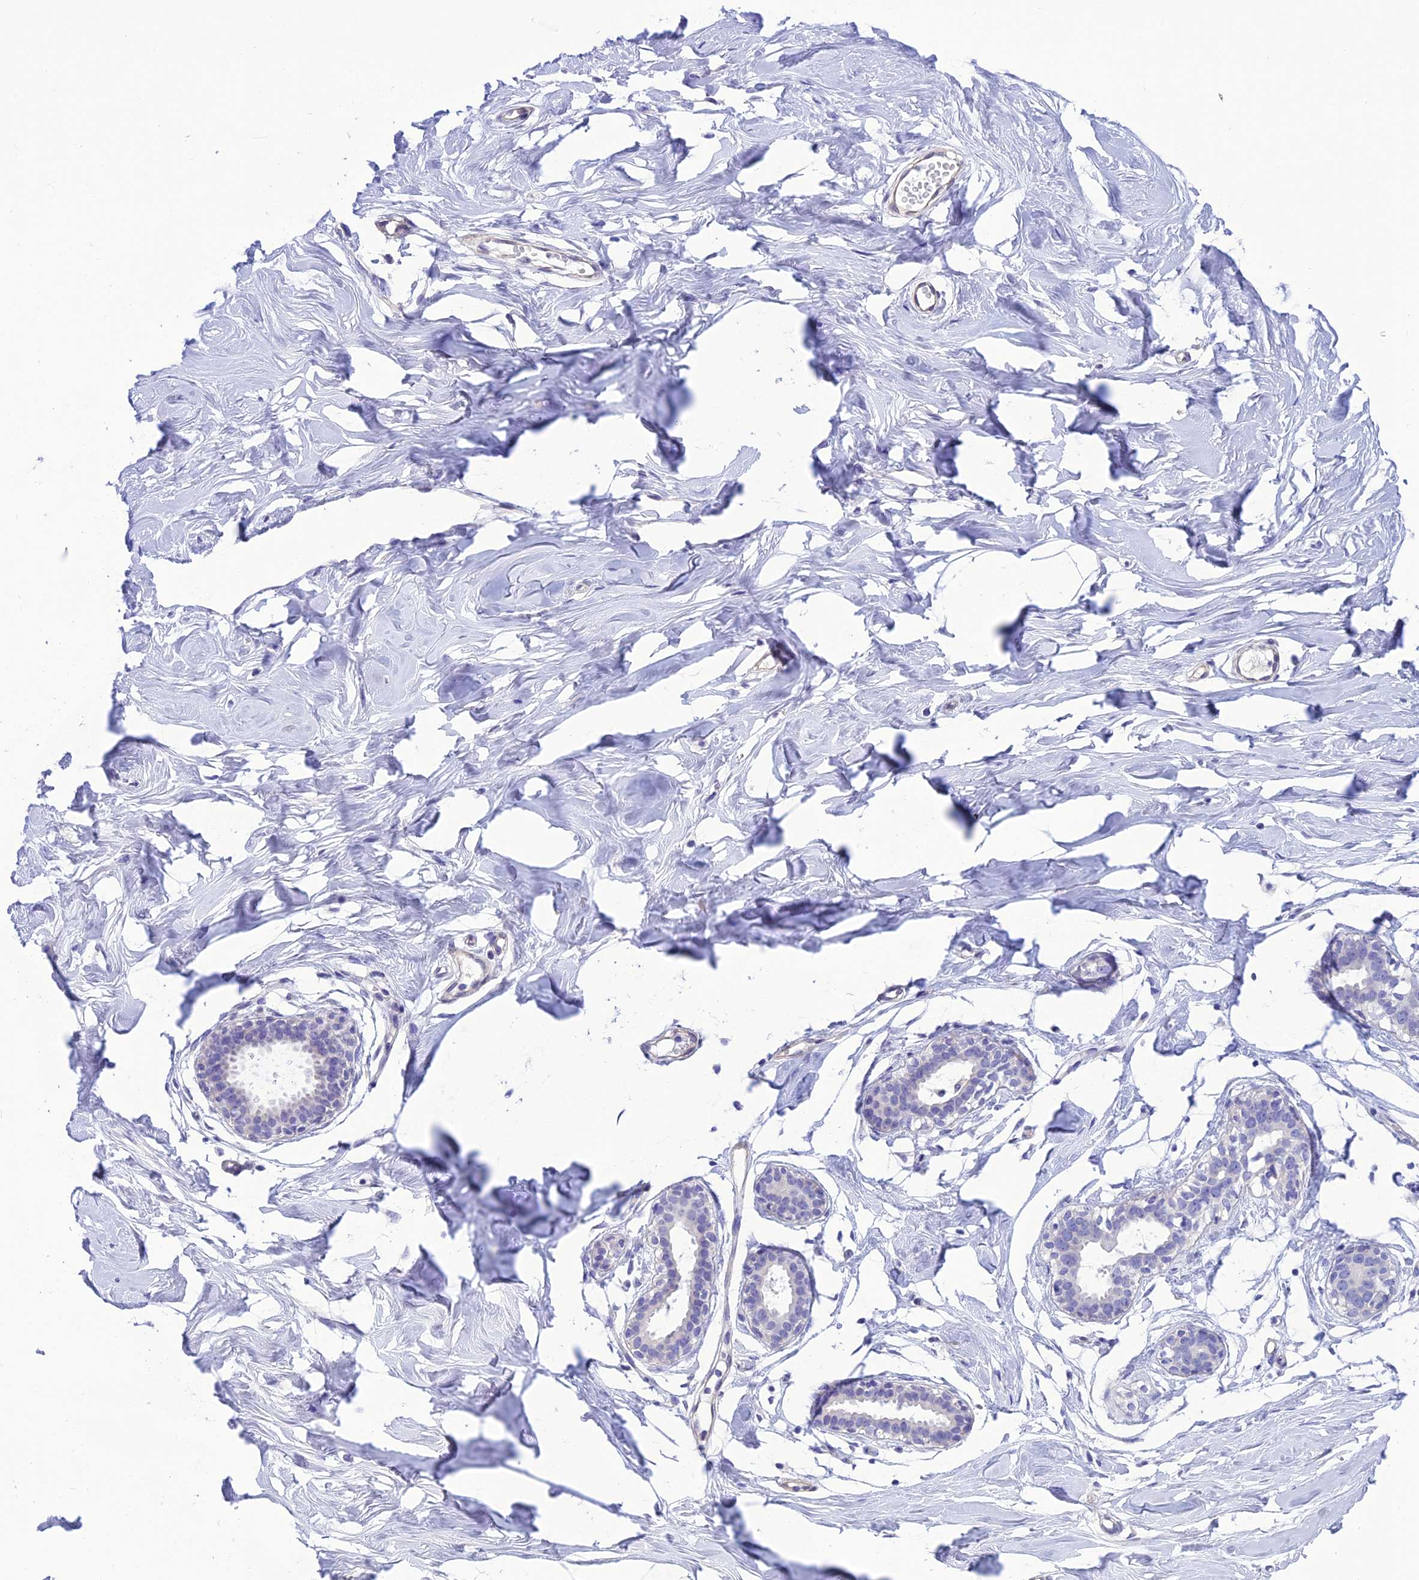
{"staining": {"intensity": "negative", "quantity": "none", "location": "none"}, "tissue": "breast", "cell_type": "Adipocytes", "image_type": "normal", "snomed": [{"axis": "morphology", "description": "Normal tissue, NOS"}, {"axis": "morphology", "description": "Adenoma, NOS"}, {"axis": "topography", "description": "Breast"}], "caption": "Immunohistochemistry (IHC) photomicrograph of unremarkable breast: human breast stained with DAB shows no significant protein positivity in adipocytes. Nuclei are stained in blue.", "gene": "C17orf67", "patient": {"sex": "female", "age": 23}}